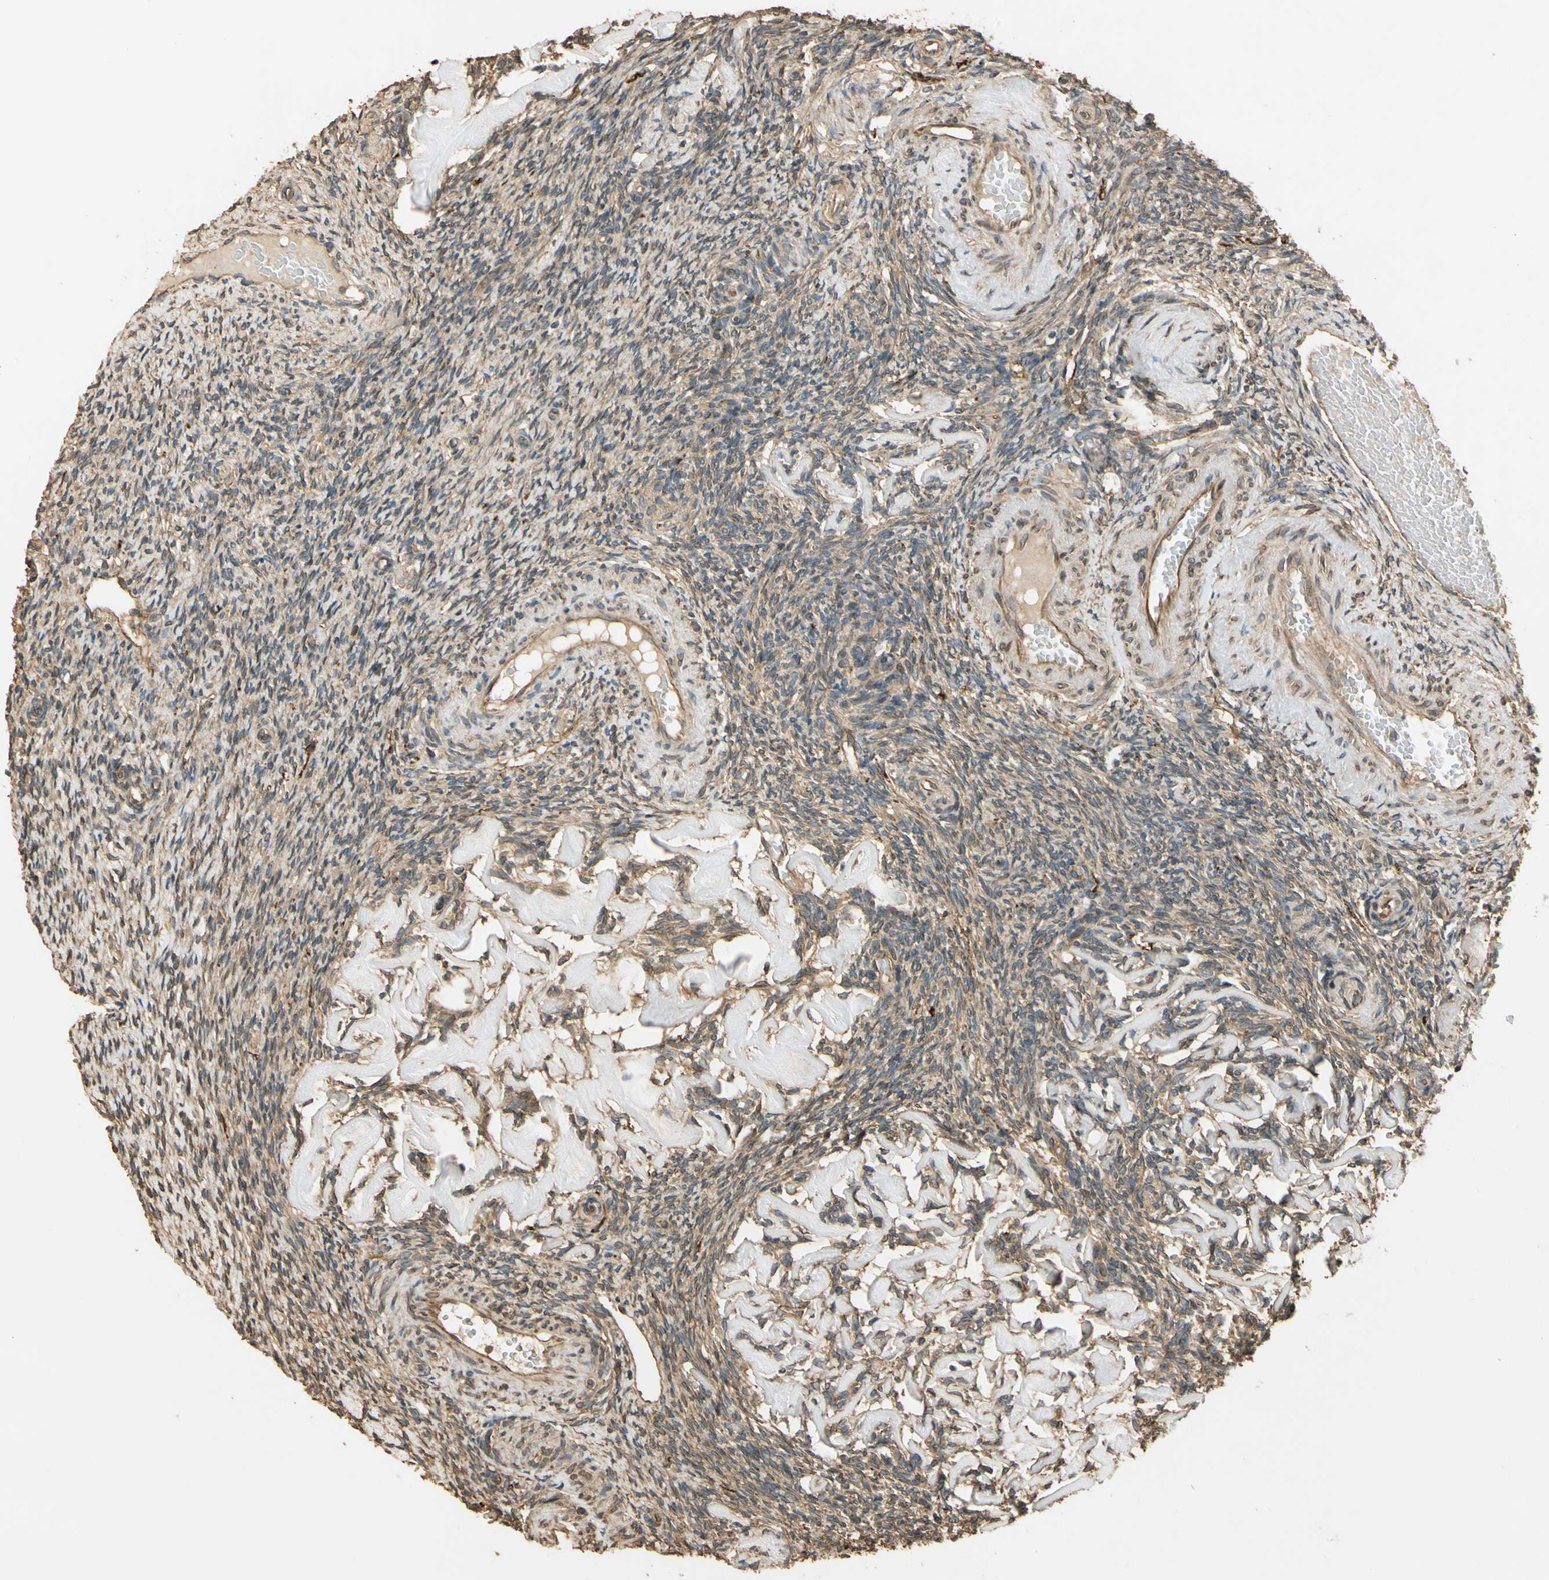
{"staining": {"intensity": "moderate", "quantity": "25%-75%", "location": "cytoplasmic/membranous"}, "tissue": "ovary", "cell_type": "Ovarian stroma cells", "image_type": "normal", "snomed": [{"axis": "morphology", "description": "Normal tissue, NOS"}, {"axis": "topography", "description": "Ovary"}], "caption": "Moderate cytoplasmic/membranous staining for a protein is appreciated in about 25%-75% of ovarian stroma cells of unremarkable ovary using immunohistochemistry.", "gene": "MGRN1", "patient": {"sex": "female", "age": 60}}